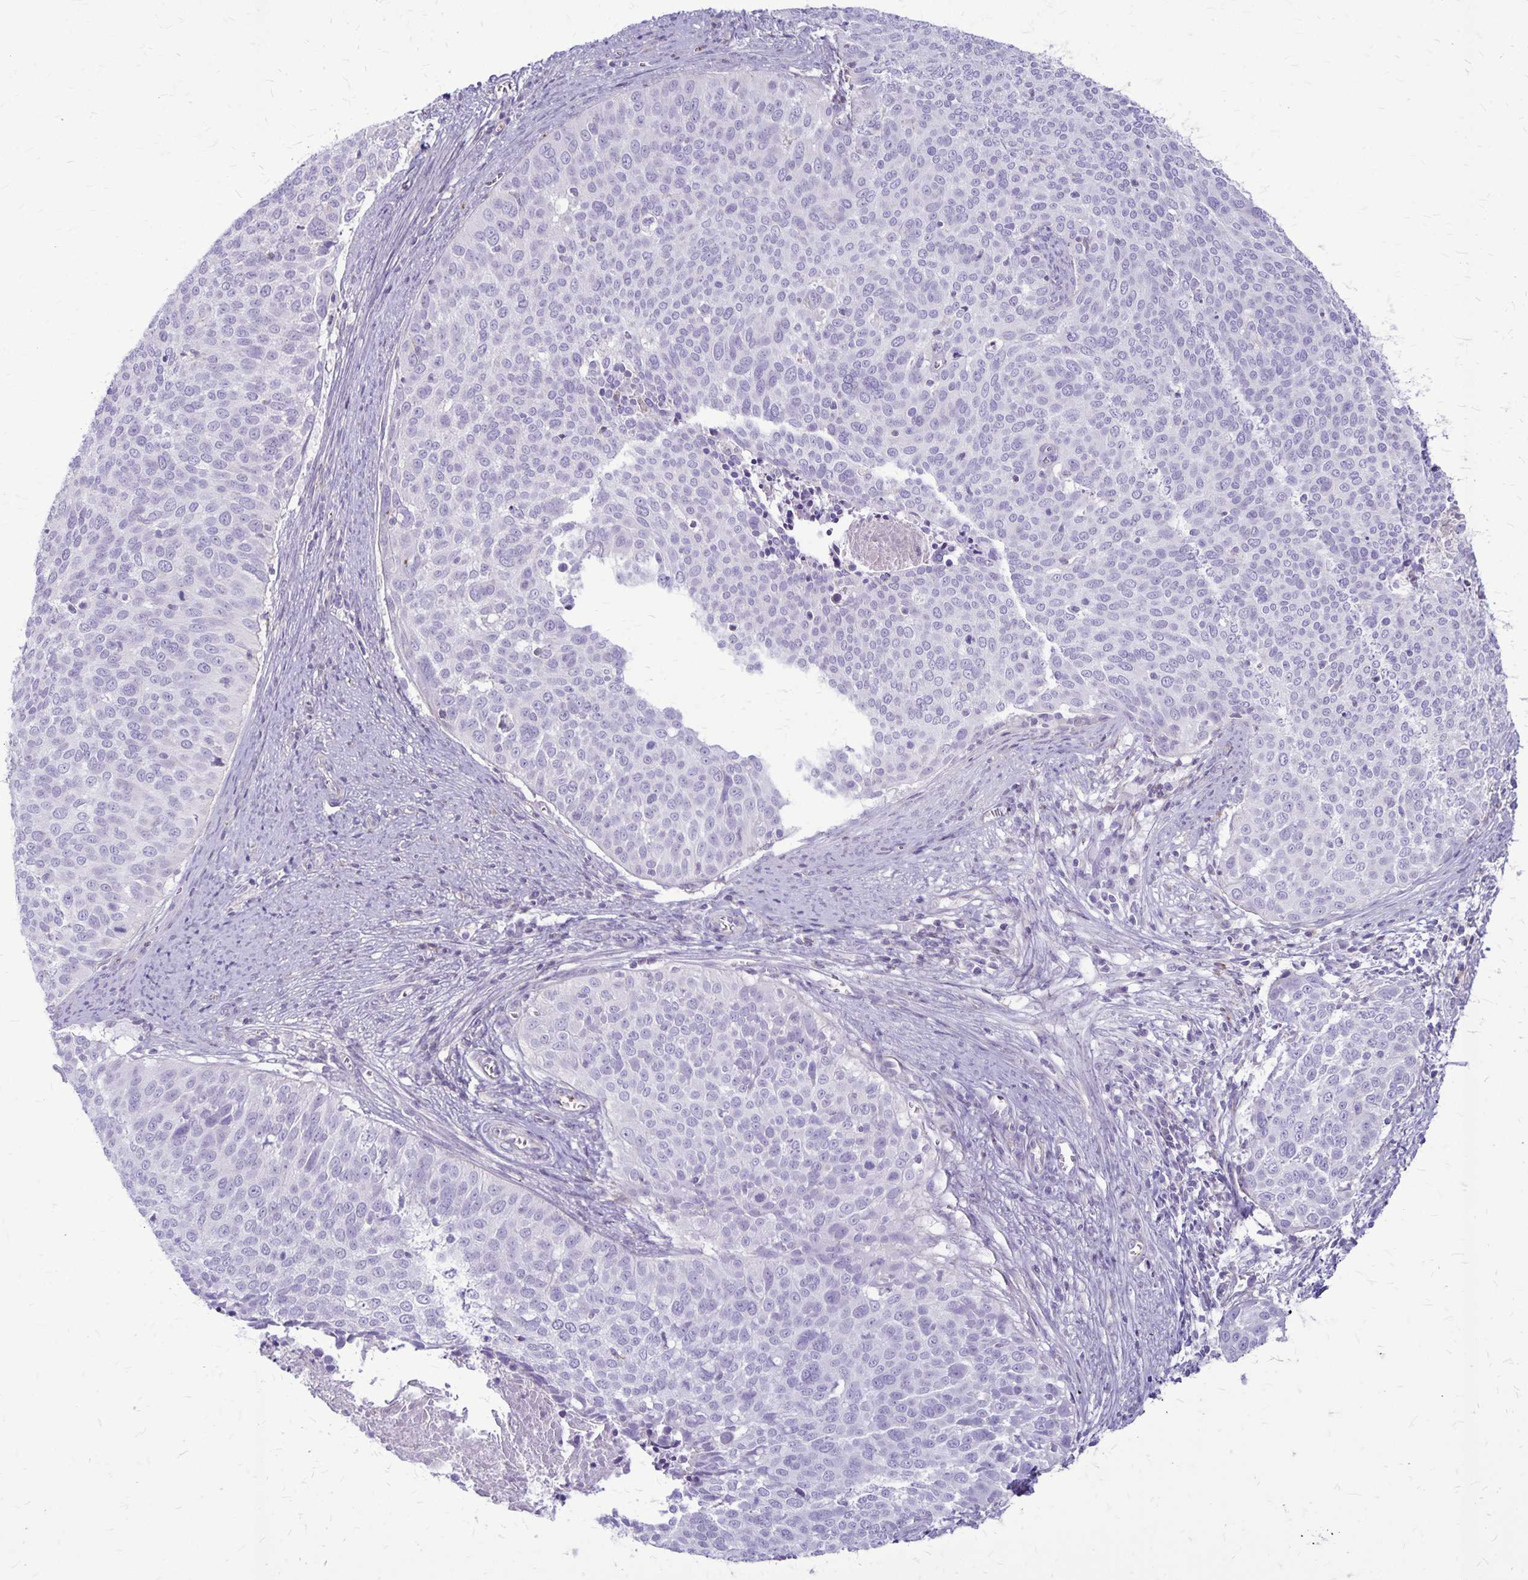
{"staining": {"intensity": "negative", "quantity": "none", "location": "none"}, "tissue": "cervical cancer", "cell_type": "Tumor cells", "image_type": "cancer", "snomed": [{"axis": "morphology", "description": "Squamous cell carcinoma, NOS"}, {"axis": "topography", "description": "Cervix"}], "caption": "Human squamous cell carcinoma (cervical) stained for a protein using immunohistochemistry demonstrates no staining in tumor cells.", "gene": "GP9", "patient": {"sex": "female", "age": 39}}